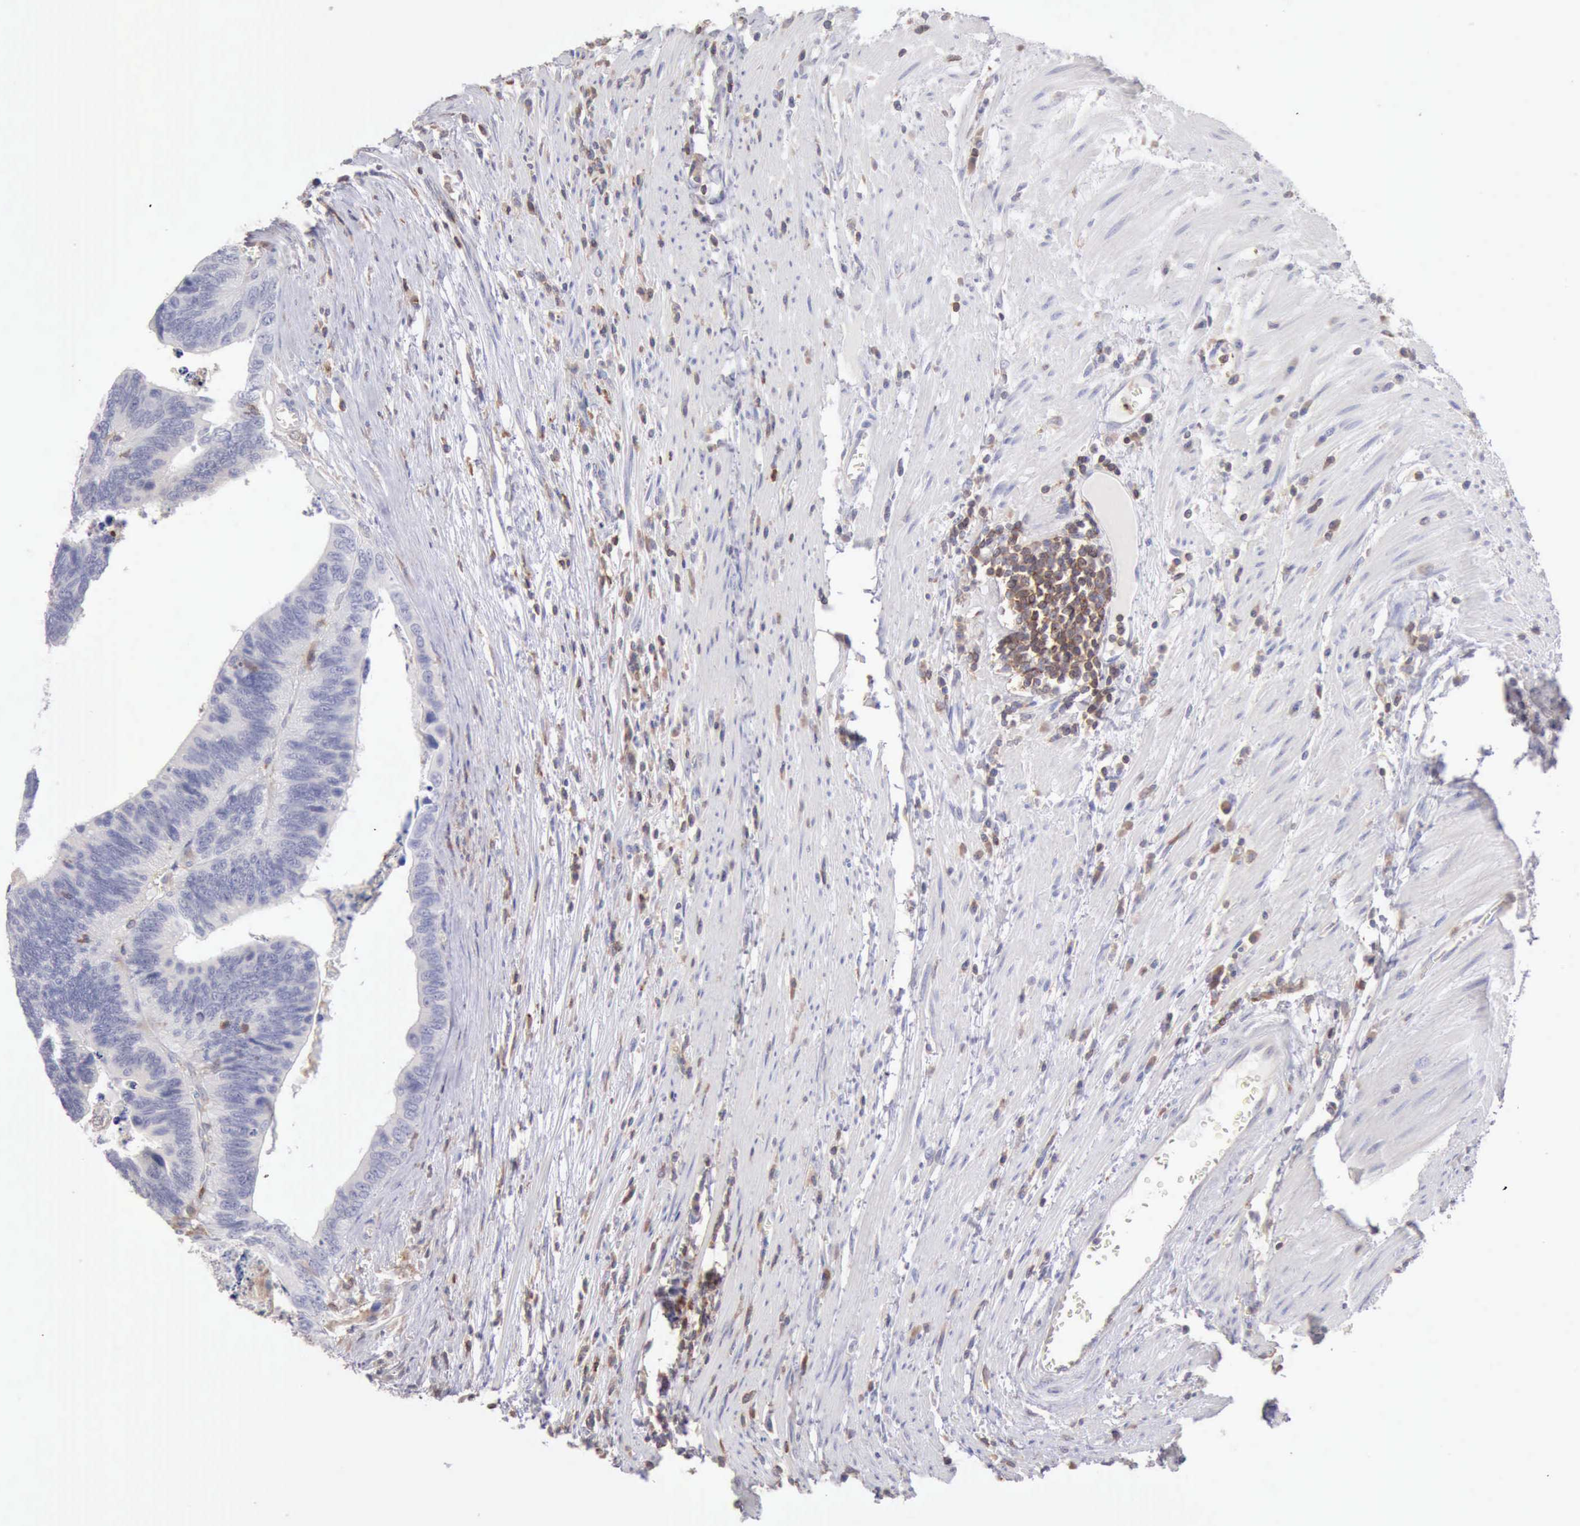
{"staining": {"intensity": "negative", "quantity": "none", "location": "none"}, "tissue": "colorectal cancer", "cell_type": "Tumor cells", "image_type": "cancer", "snomed": [{"axis": "morphology", "description": "Adenocarcinoma, NOS"}, {"axis": "topography", "description": "Colon"}], "caption": "An image of human colorectal cancer (adenocarcinoma) is negative for staining in tumor cells.", "gene": "SASH3", "patient": {"sex": "male", "age": 72}}